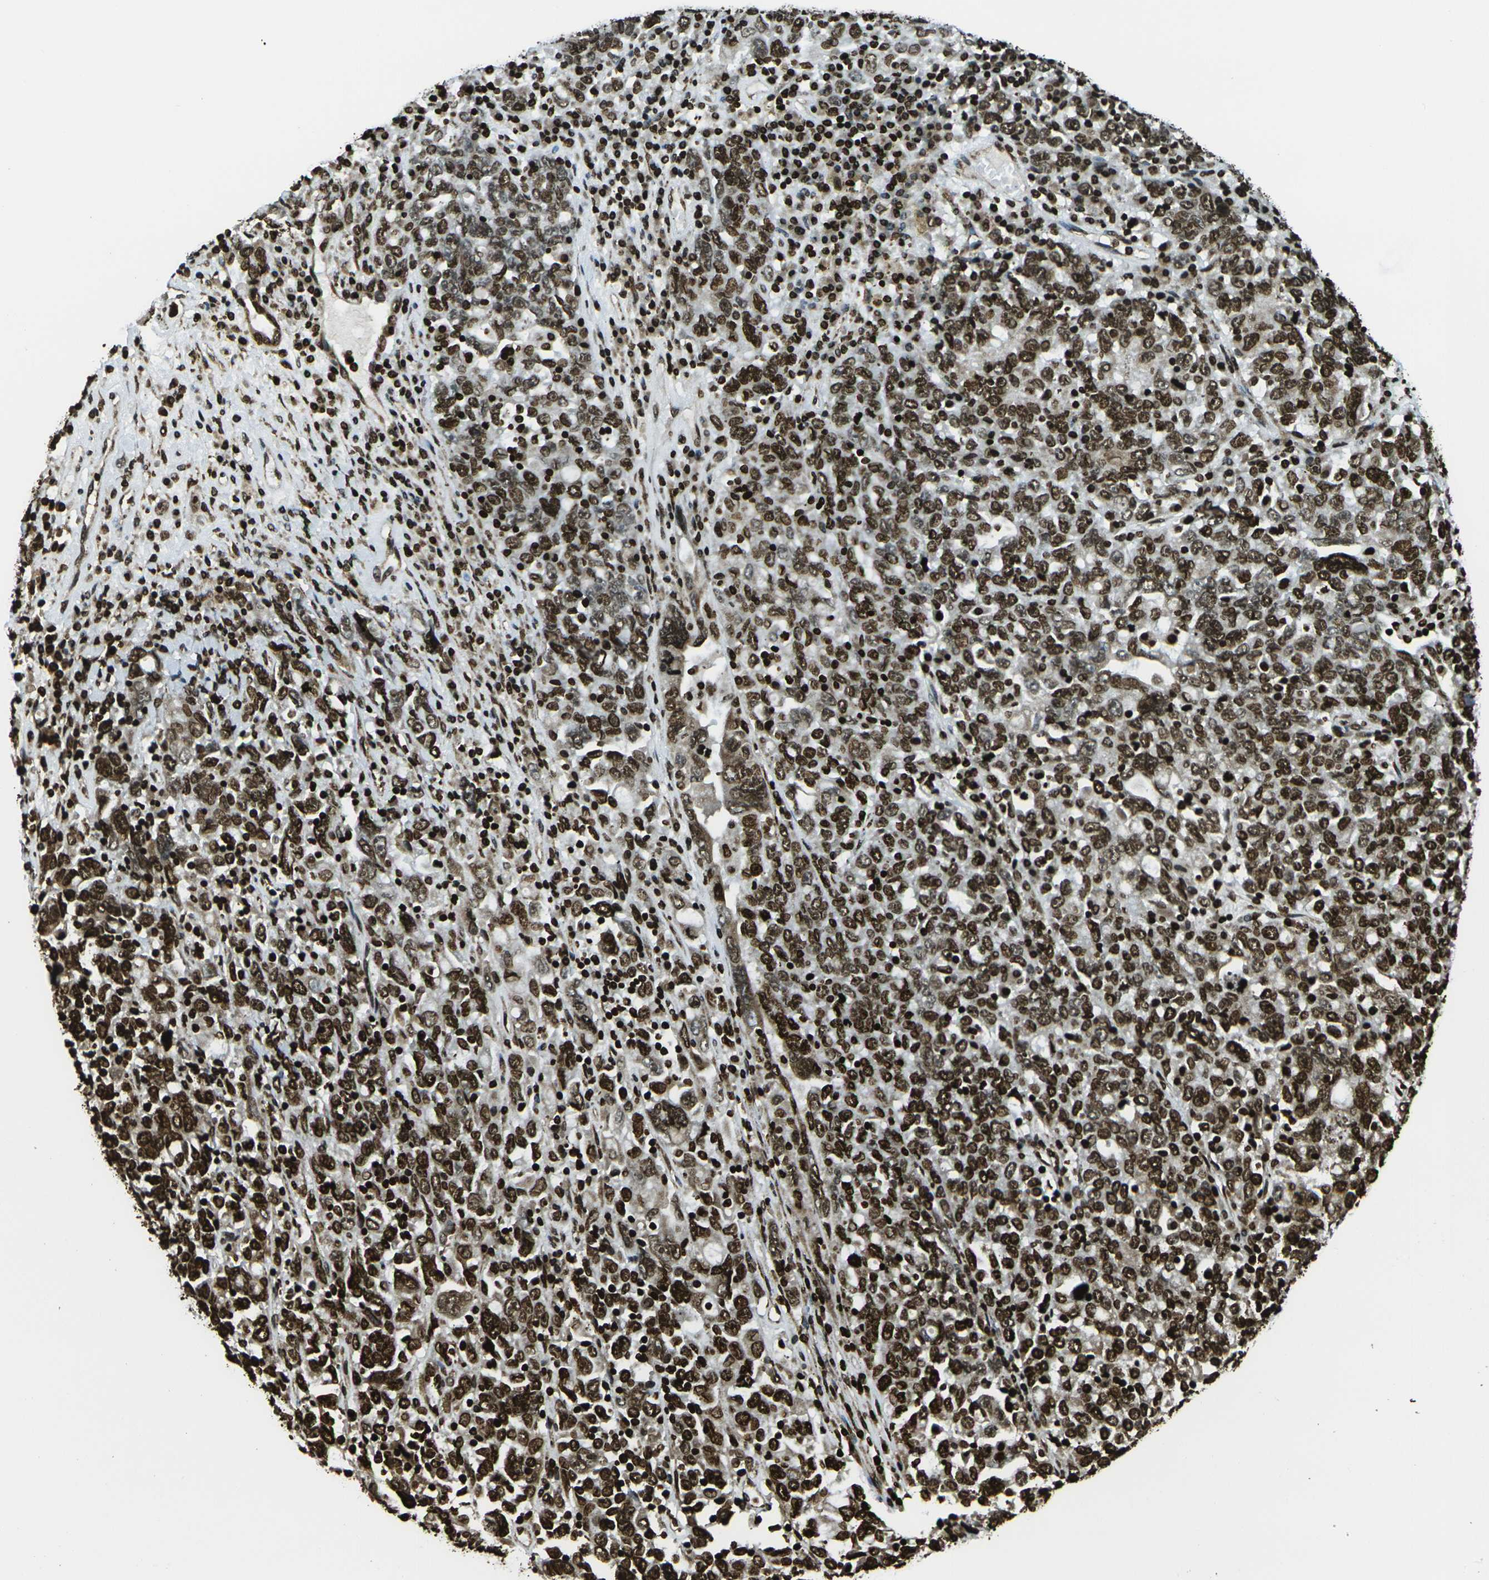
{"staining": {"intensity": "strong", "quantity": ">75%", "location": "nuclear"}, "tissue": "ovarian cancer", "cell_type": "Tumor cells", "image_type": "cancer", "snomed": [{"axis": "morphology", "description": "Carcinoma, endometroid"}, {"axis": "topography", "description": "Ovary"}], "caption": "Human ovarian cancer (endometroid carcinoma) stained for a protein (brown) demonstrates strong nuclear positive staining in about >75% of tumor cells.", "gene": "H1-2", "patient": {"sex": "female", "age": 62}}